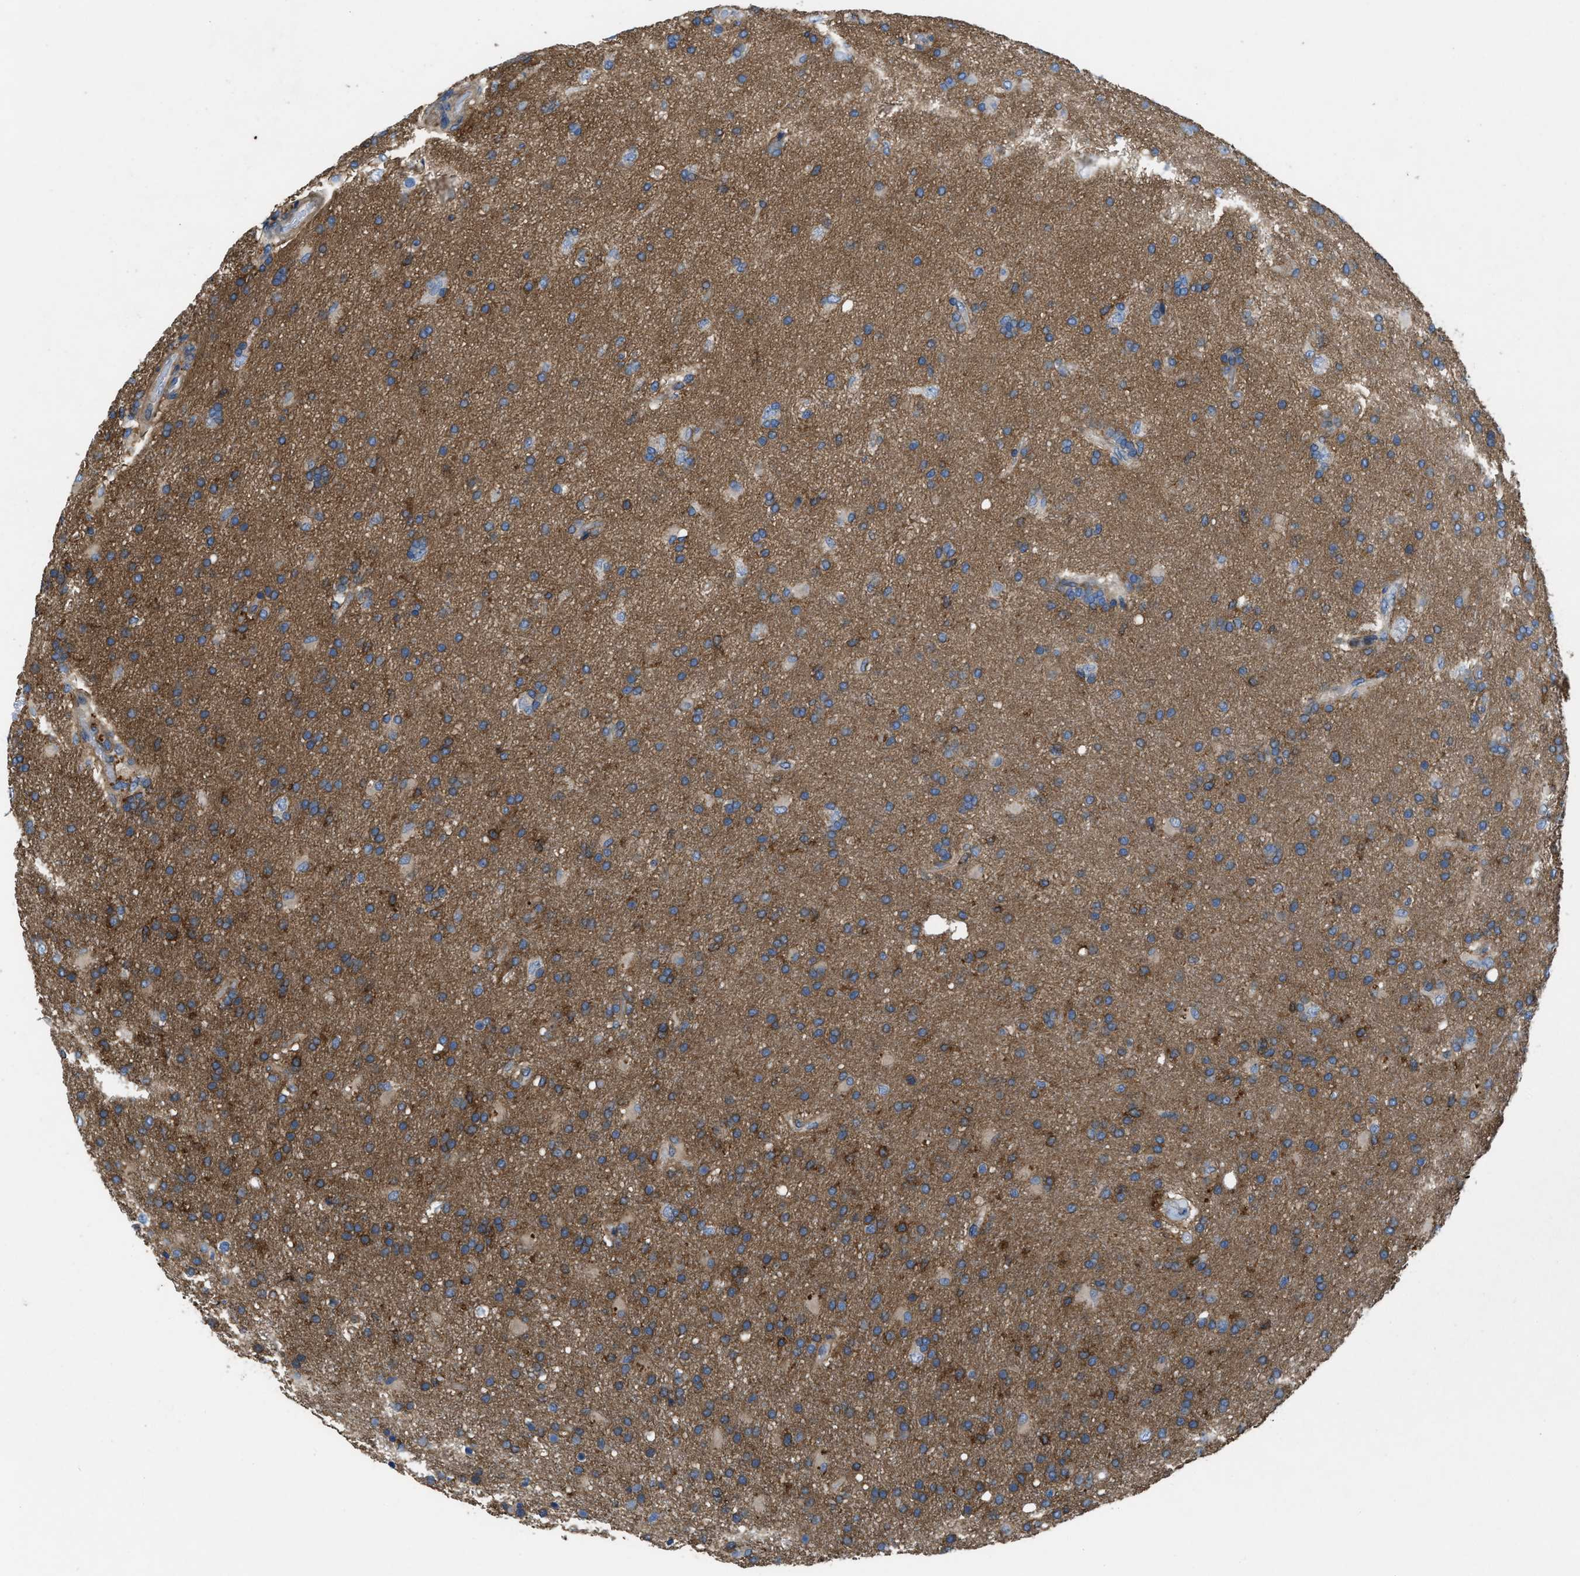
{"staining": {"intensity": "moderate", "quantity": "25%-75%", "location": "cytoplasmic/membranous"}, "tissue": "glioma", "cell_type": "Tumor cells", "image_type": "cancer", "snomed": [{"axis": "morphology", "description": "Glioma, malignant, High grade"}, {"axis": "topography", "description": "Brain"}], "caption": "Tumor cells demonstrate moderate cytoplasmic/membranous expression in about 25%-75% of cells in glioma. The protein is shown in brown color, while the nuclei are stained blue.", "gene": "MYO18A", "patient": {"sex": "male", "age": 72}}